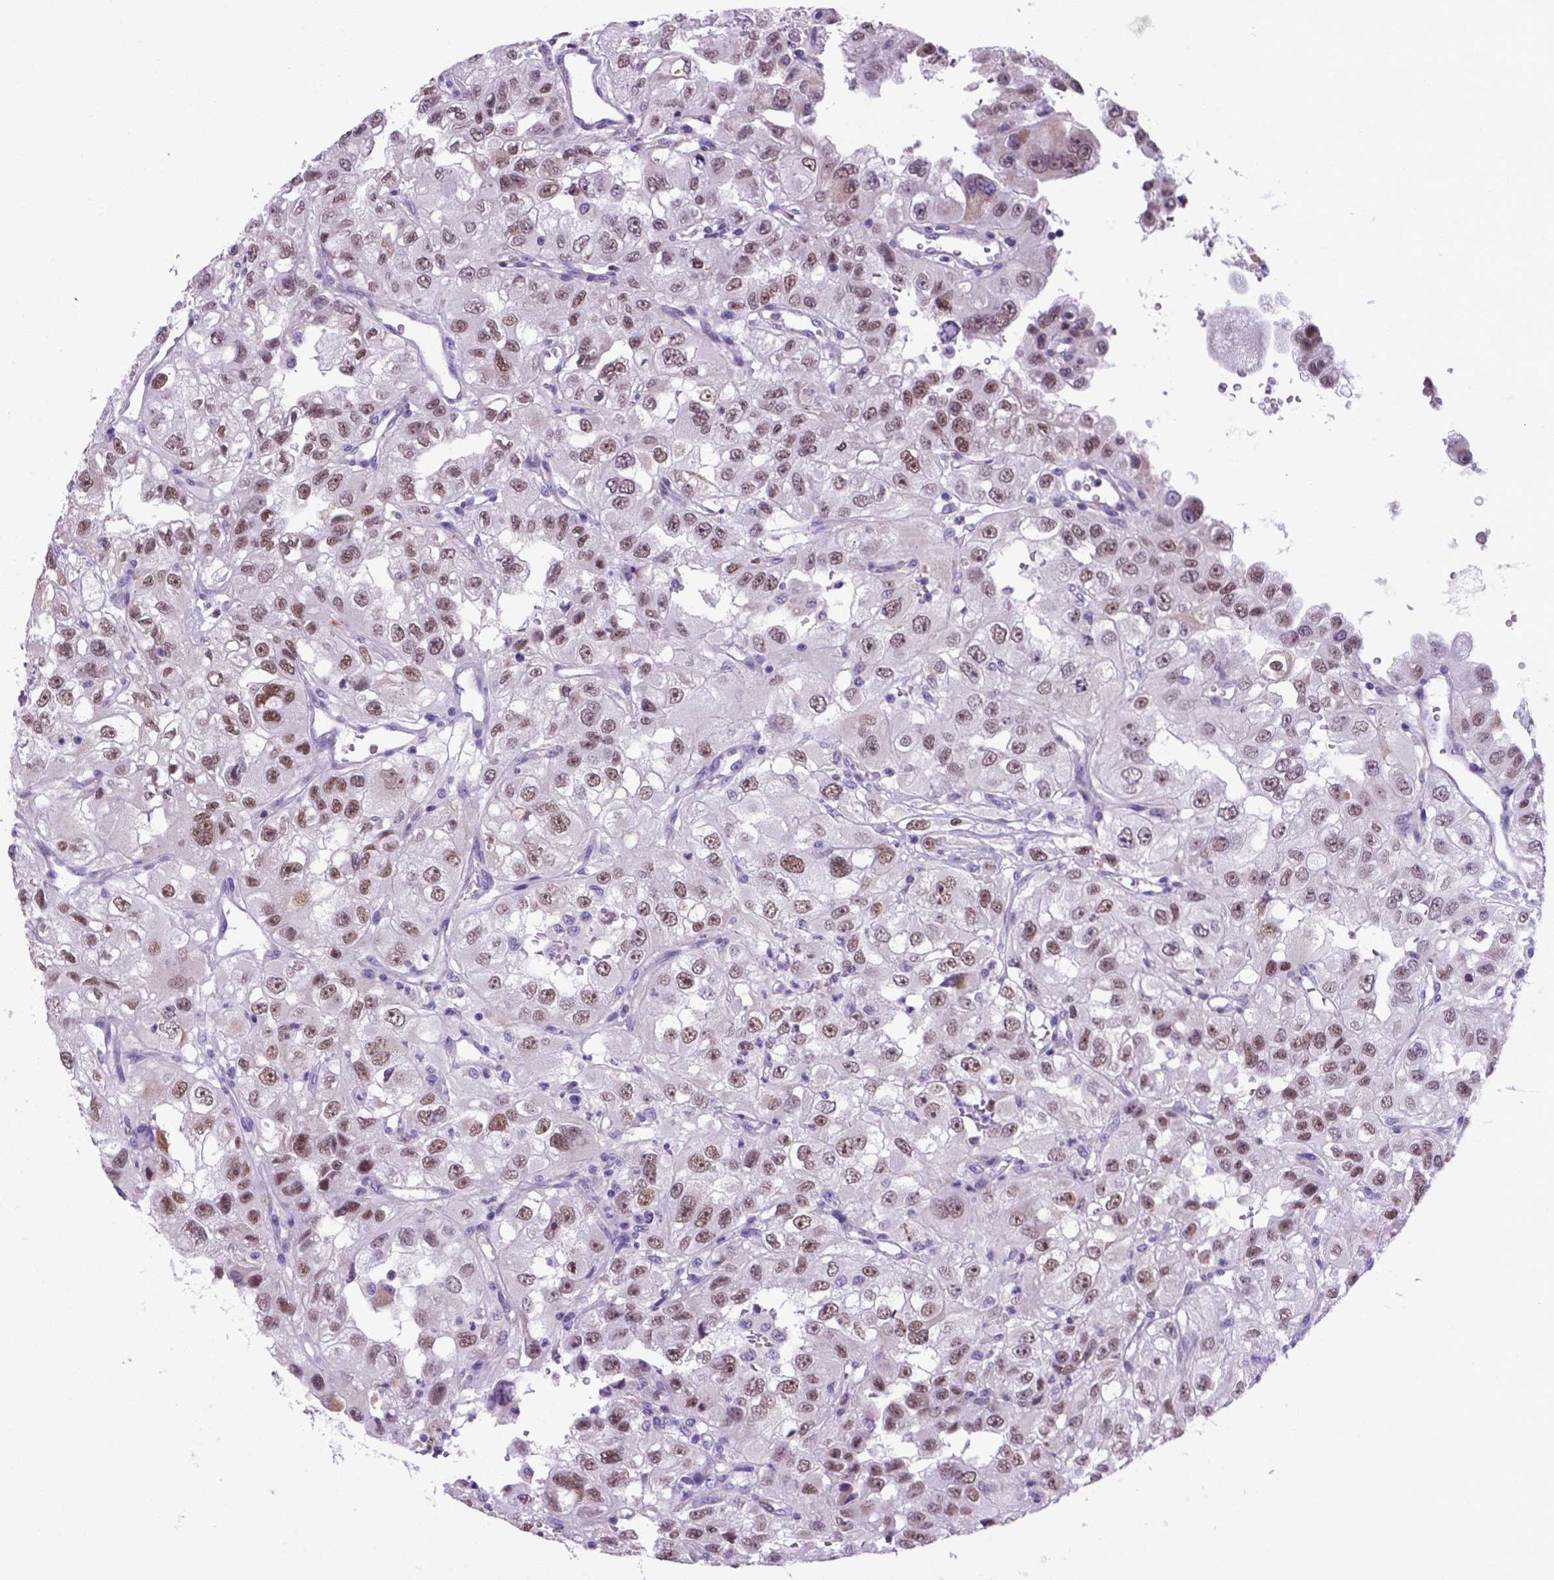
{"staining": {"intensity": "moderate", "quantity": ">75%", "location": "nuclear"}, "tissue": "renal cancer", "cell_type": "Tumor cells", "image_type": "cancer", "snomed": [{"axis": "morphology", "description": "Adenocarcinoma, NOS"}, {"axis": "topography", "description": "Kidney"}], "caption": "Immunohistochemistry (IHC) (DAB) staining of human renal adenocarcinoma displays moderate nuclear protein staining in approximately >75% of tumor cells.", "gene": "POU3F3", "patient": {"sex": "male", "age": 64}}